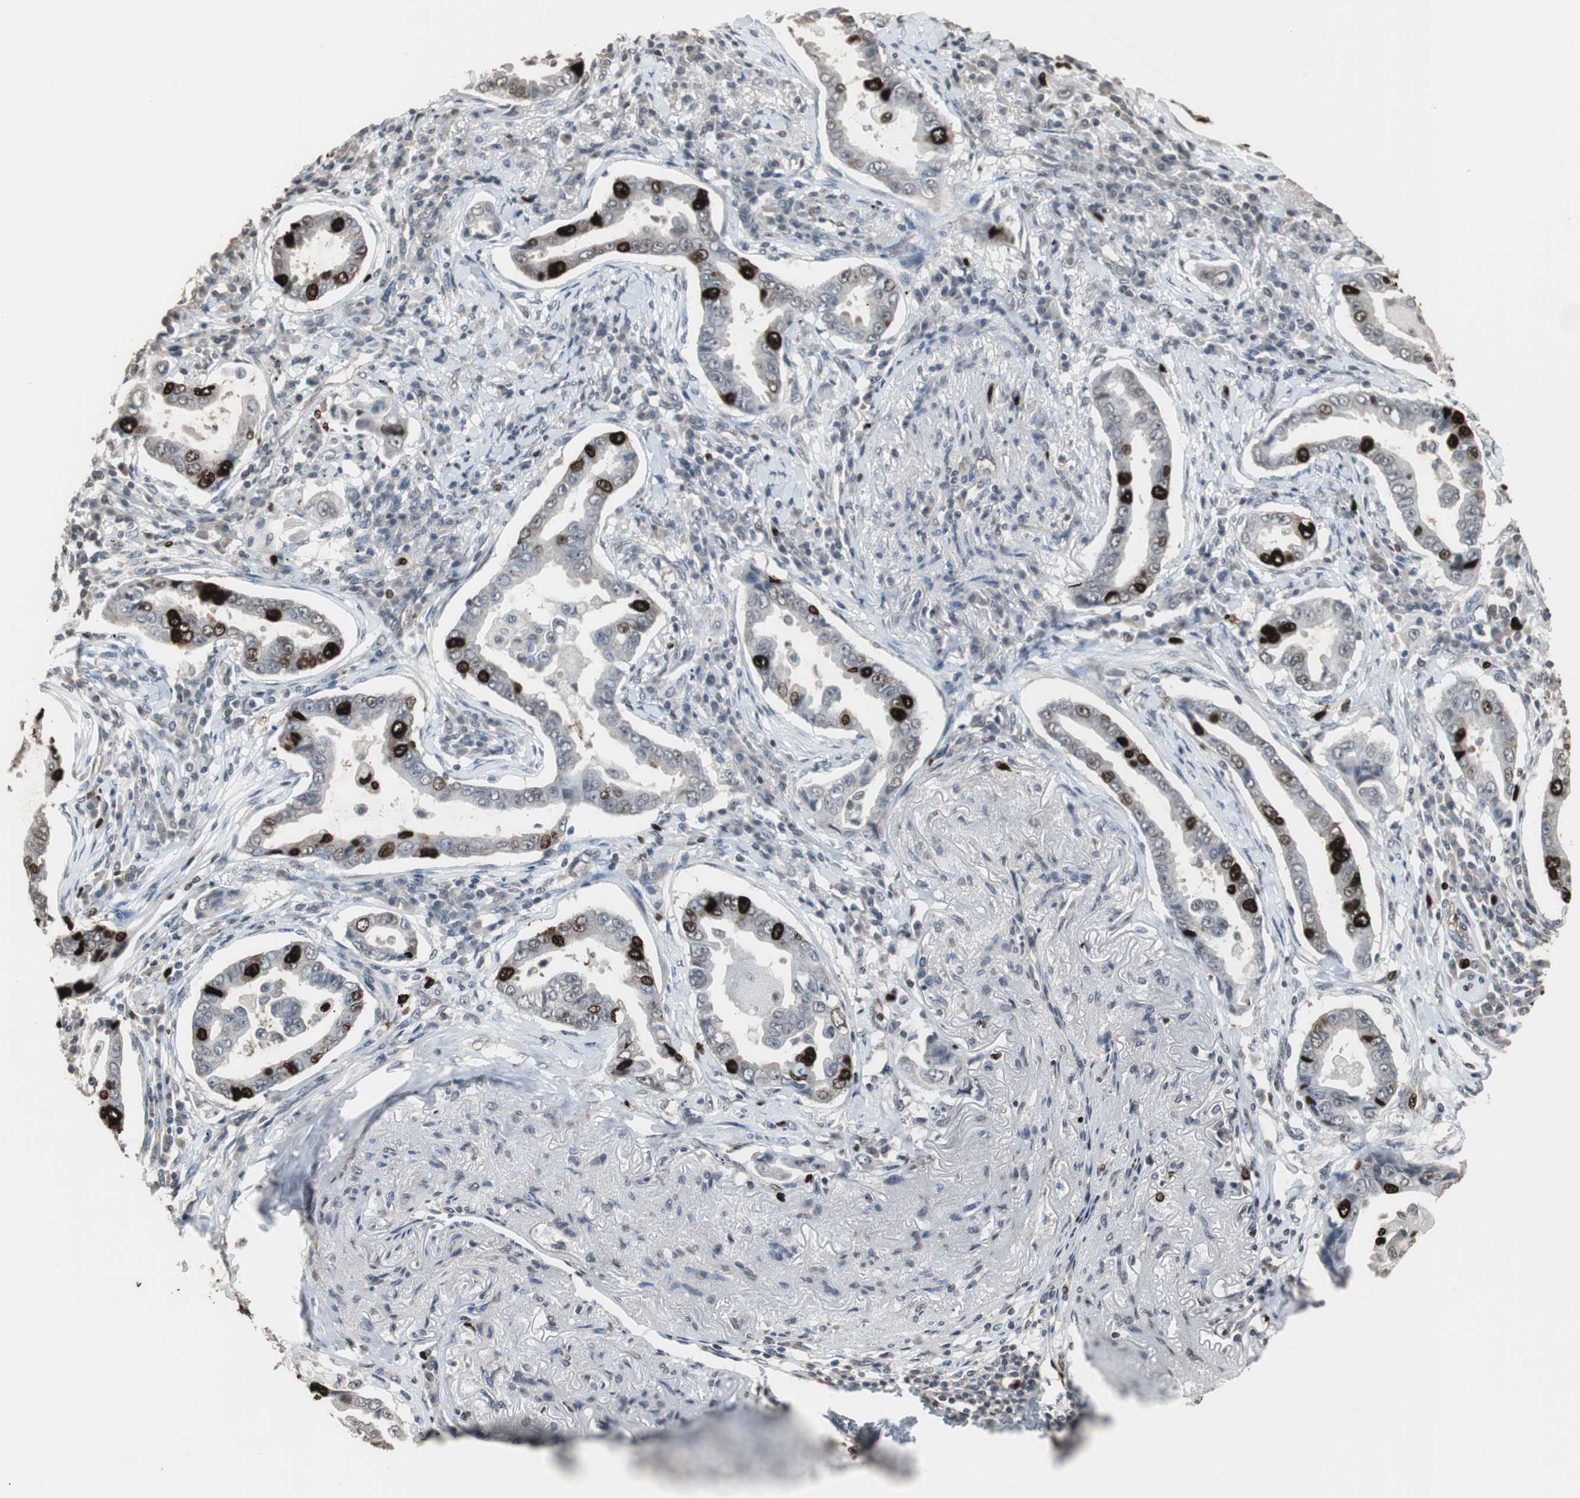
{"staining": {"intensity": "strong", "quantity": "<25%", "location": "nuclear"}, "tissue": "lung cancer", "cell_type": "Tumor cells", "image_type": "cancer", "snomed": [{"axis": "morphology", "description": "Normal tissue, NOS"}, {"axis": "morphology", "description": "Inflammation, NOS"}, {"axis": "morphology", "description": "Adenocarcinoma, NOS"}, {"axis": "topography", "description": "Lung"}], "caption": "Human lung adenocarcinoma stained with a brown dye demonstrates strong nuclear positive positivity in about <25% of tumor cells.", "gene": "TOP2A", "patient": {"sex": "female", "age": 64}}